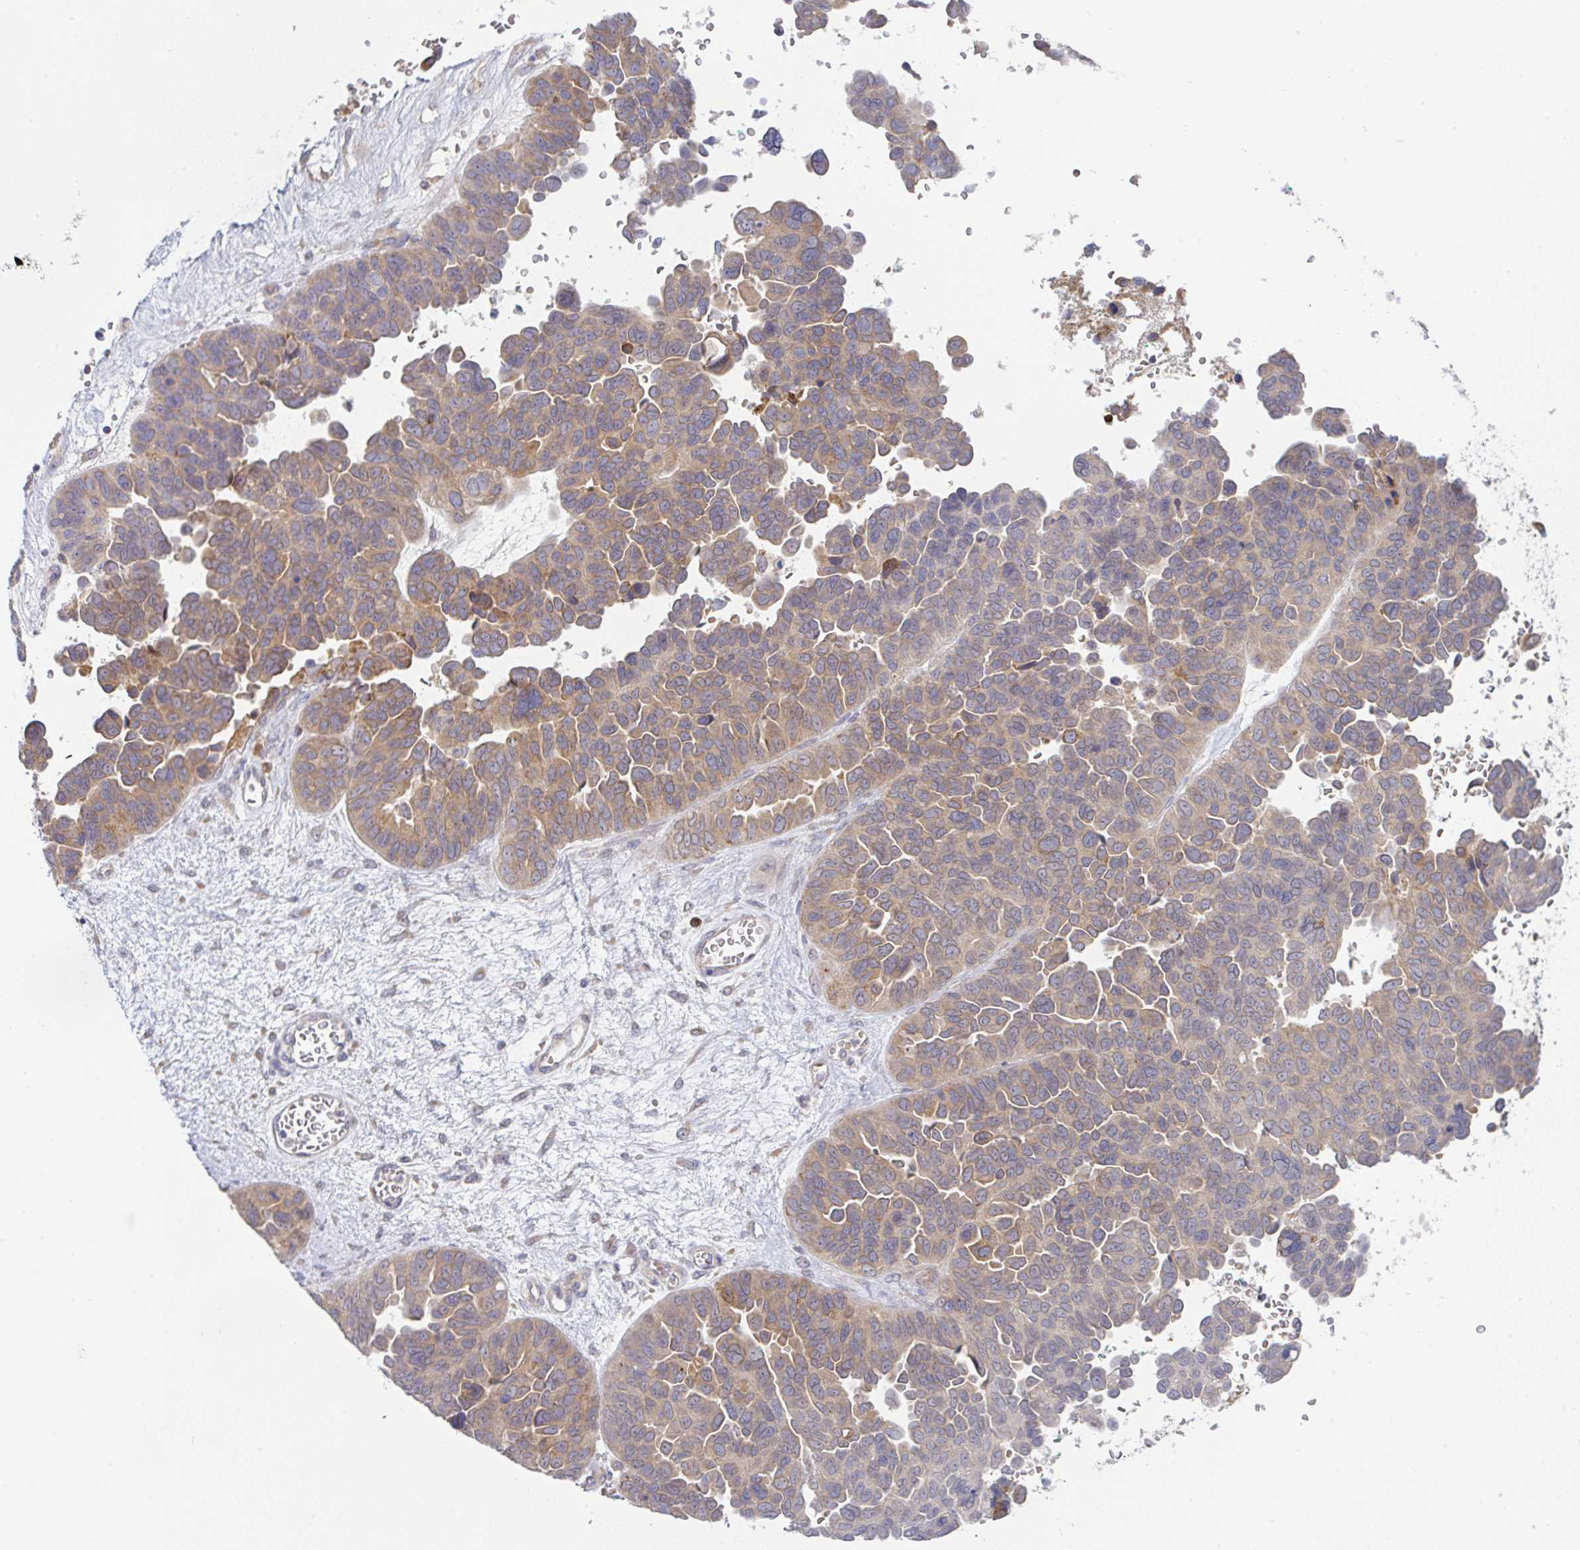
{"staining": {"intensity": "moderate", "quantity": "25%-75%", "location": "cytoplasmic/membranous"}, "tissue": "ovarian cancer", "cell_type": "Tumor cells", "image_type": "cancer", "snomed": [{"axis": "morphology", "description": "Cystadenocarcinoma, serous, NOS"}, {"axis": "topography", "description": "Ovary"}], "caption": "Ovarian cancer (serous cystadenocarcinoma) tissue exhibits moderate cytoplasmic/membranous staining in approximately 25%-75% of tumor cells", "gene": "DERL2", "patient": {"sex": "female", "age": 64}}